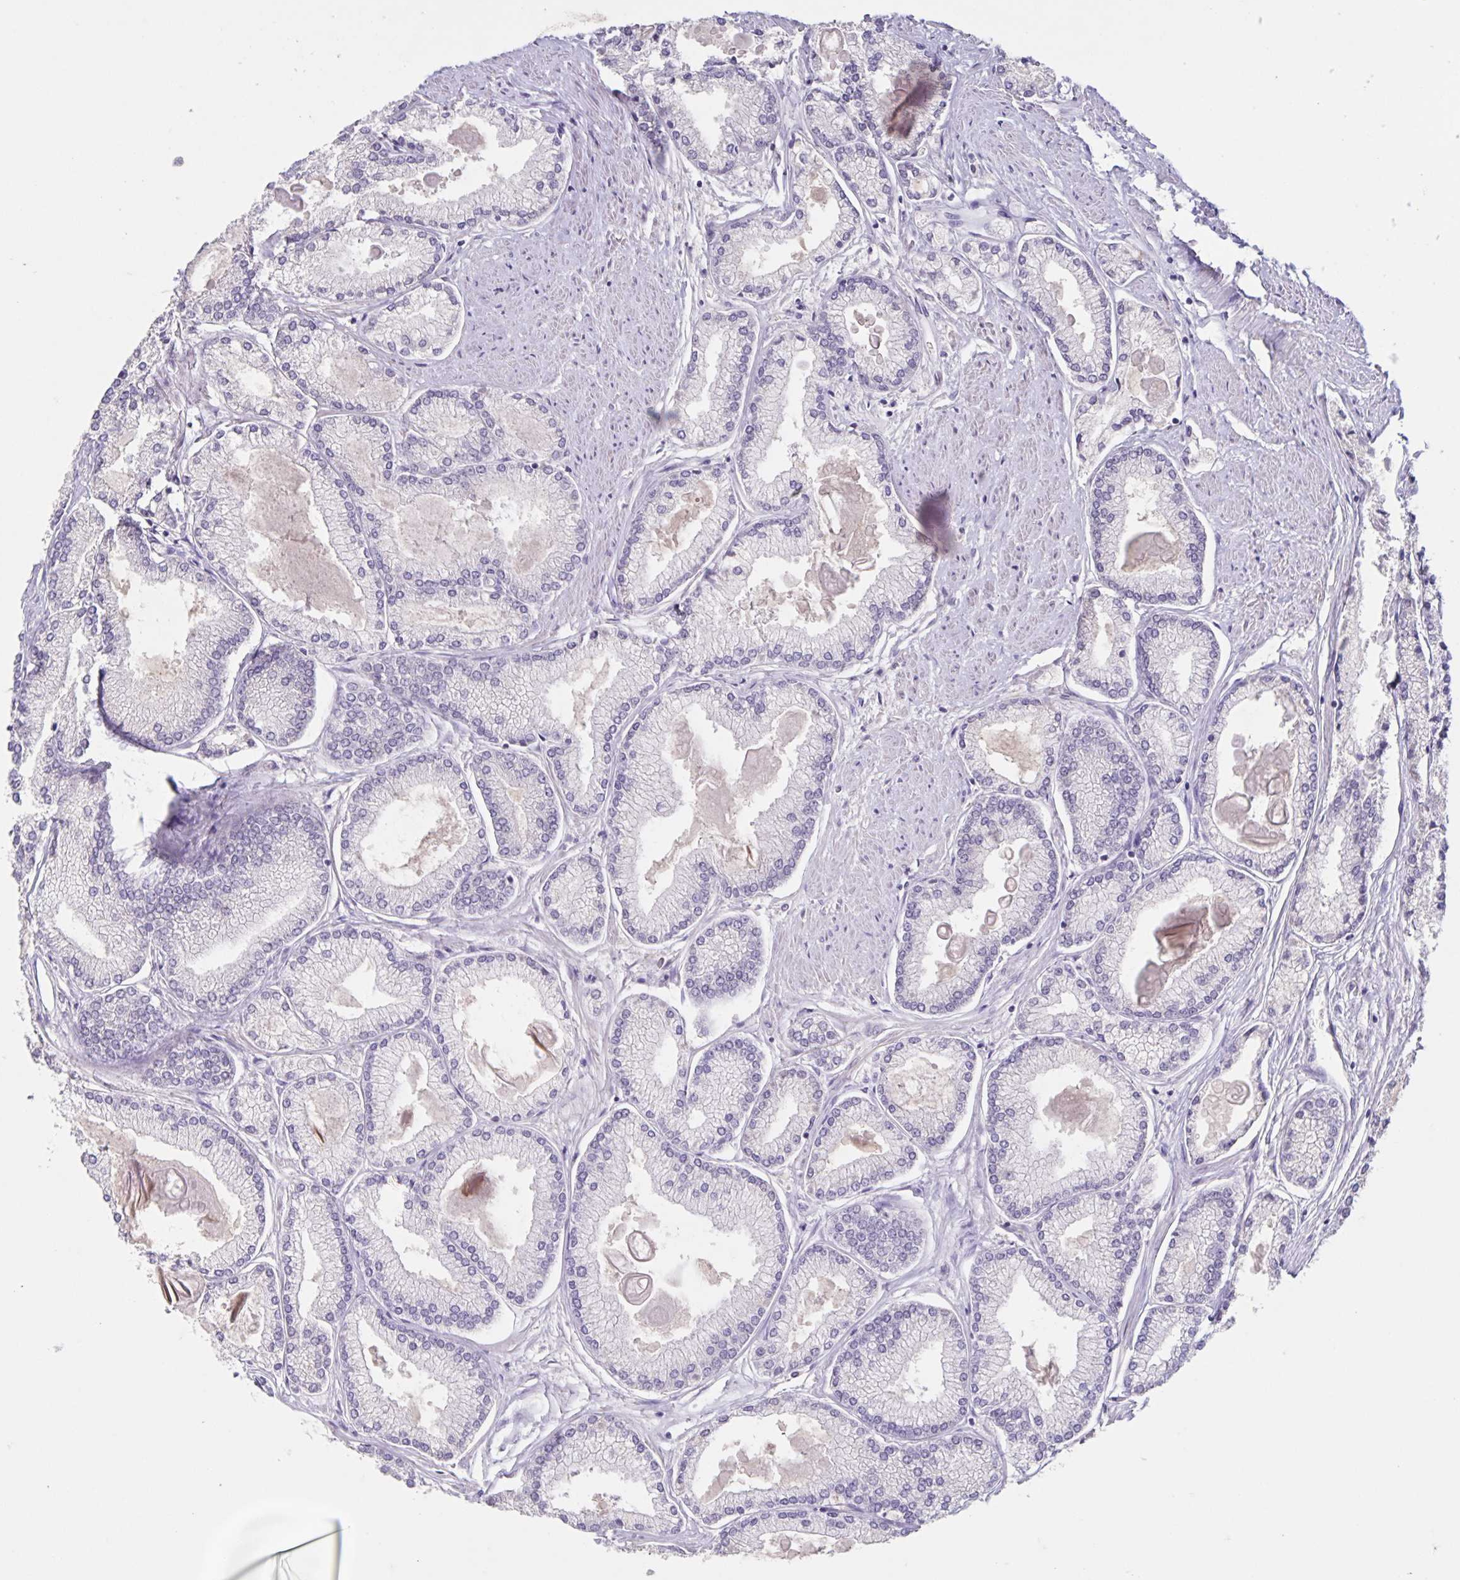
{"staining": {"intensity": "negative", "quantity": "none", "location": "none"}, "tissue": "prostate cancer", "cell_type": "Tumor cells", "image_type": "cancer", "snomed": [{"axis": "morphology", "description": "Adenocarcinoma, High grade"}, {"axis": "topography", "description": "Prostate"}], "caption": "High magnification brightfield microscopy of prostate cancer (high-grade adenocarcinoma) stained with DAB (3,3'-diaminobenzidine) (brown) and counterstained with hematoxylin (blue): tumor cells show no significant positivity.", "gene": "INSL5", "patient": {"sex": "male", "age": 68}}